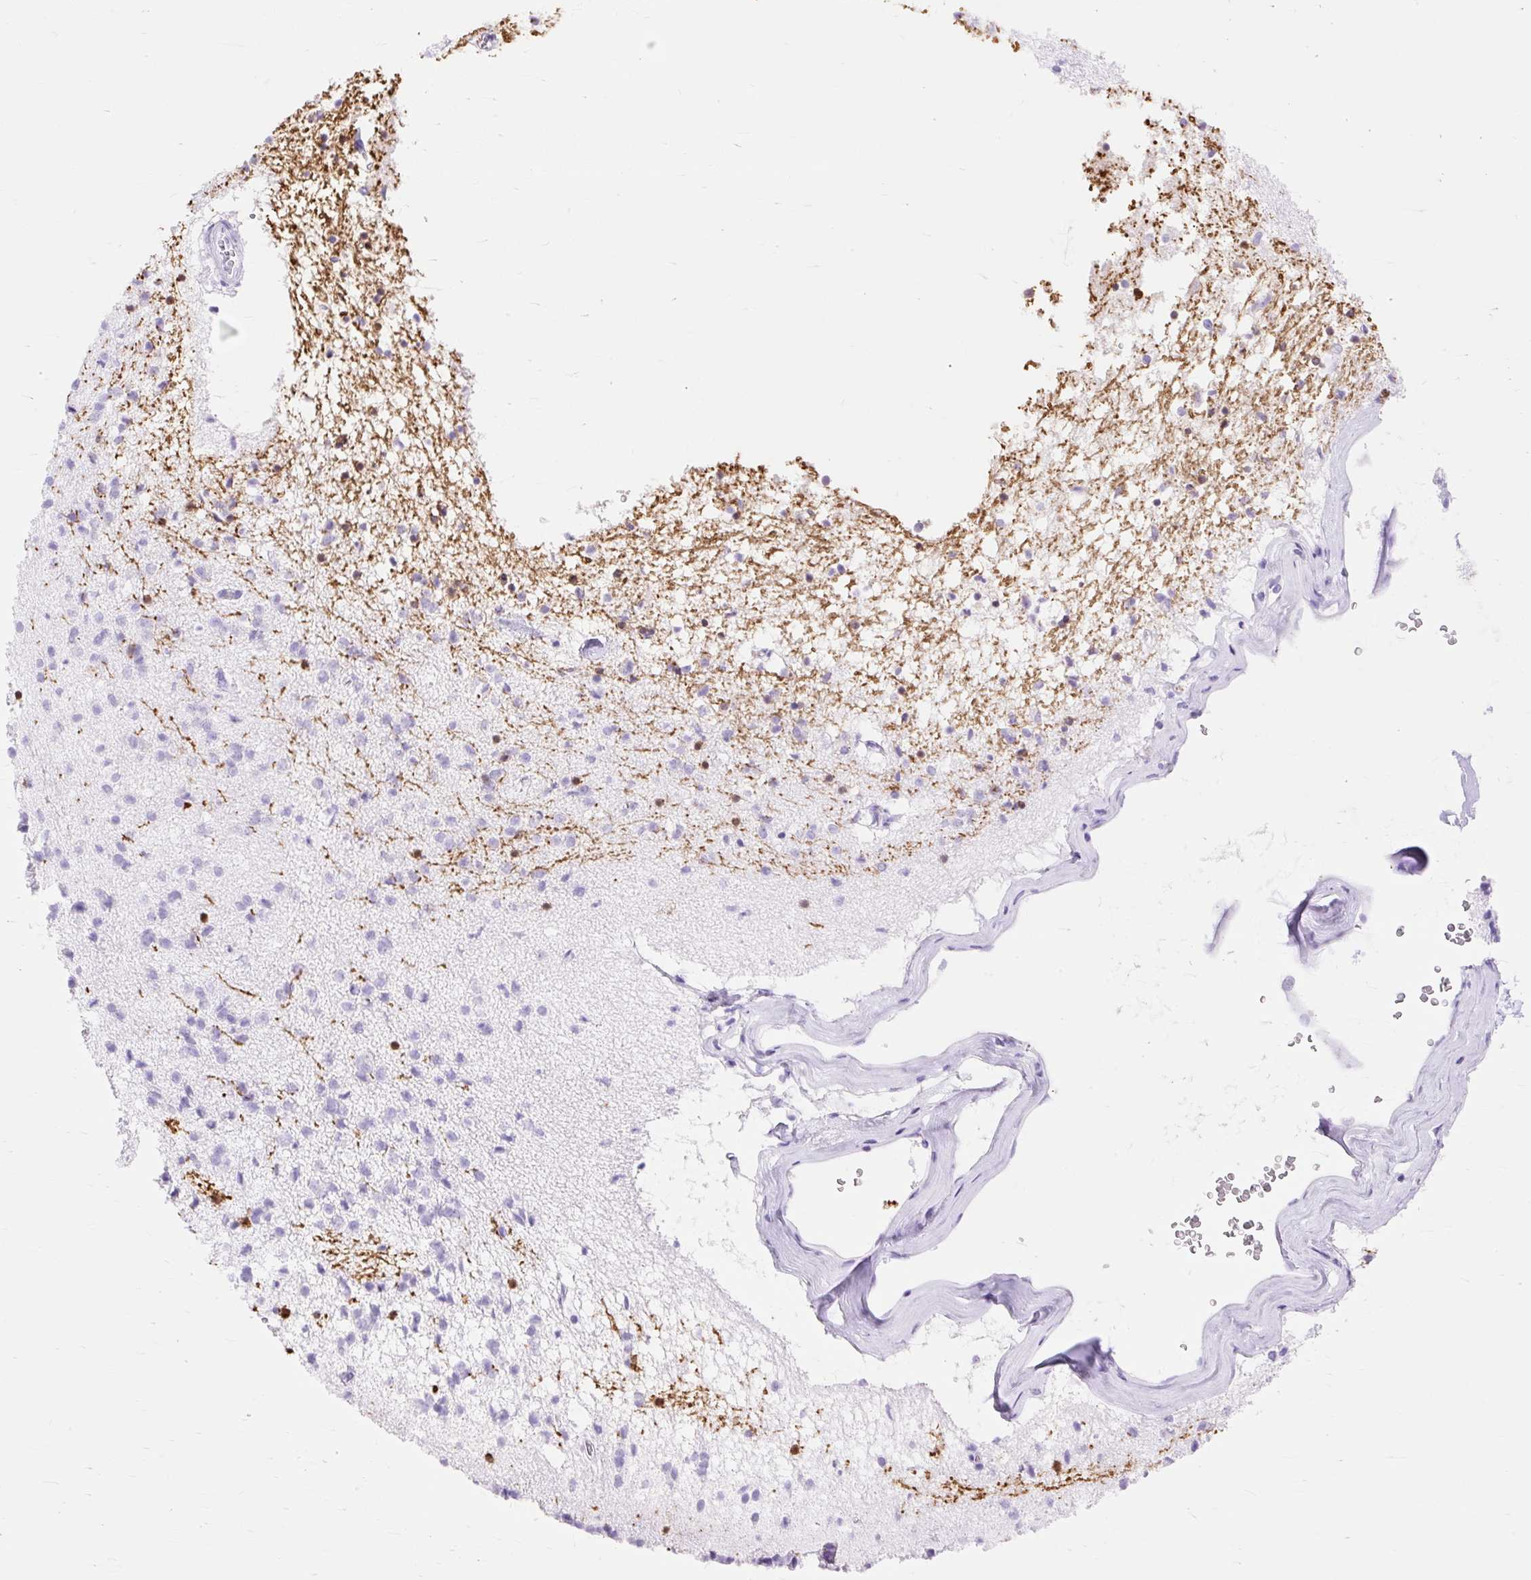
{"staining": {"intensity": "moderate", "quantity": "<25%", "location": "nuclear"}, "tissue": "caudate", "cell_type": "Glial cells", "image_type": "normal", "snomed": [{"axis": "morphology", "description": "Normal tissue, NOS"}, {"axis": "topography", "description": "Lateral ventricle wall"}], "caption": "Immunohistochemistry staining of normal caudate, which demonstrates low levels of moderate nuclear positivity in about <25% of glial cells indicating moderate nuclear protein expression. The staining was performed using DAB (brown) for protein detection and nuclei were counterstained in hematoxylin (blue).", "gene": "MBP", "patient": {"sex": "male", "age": 58}}